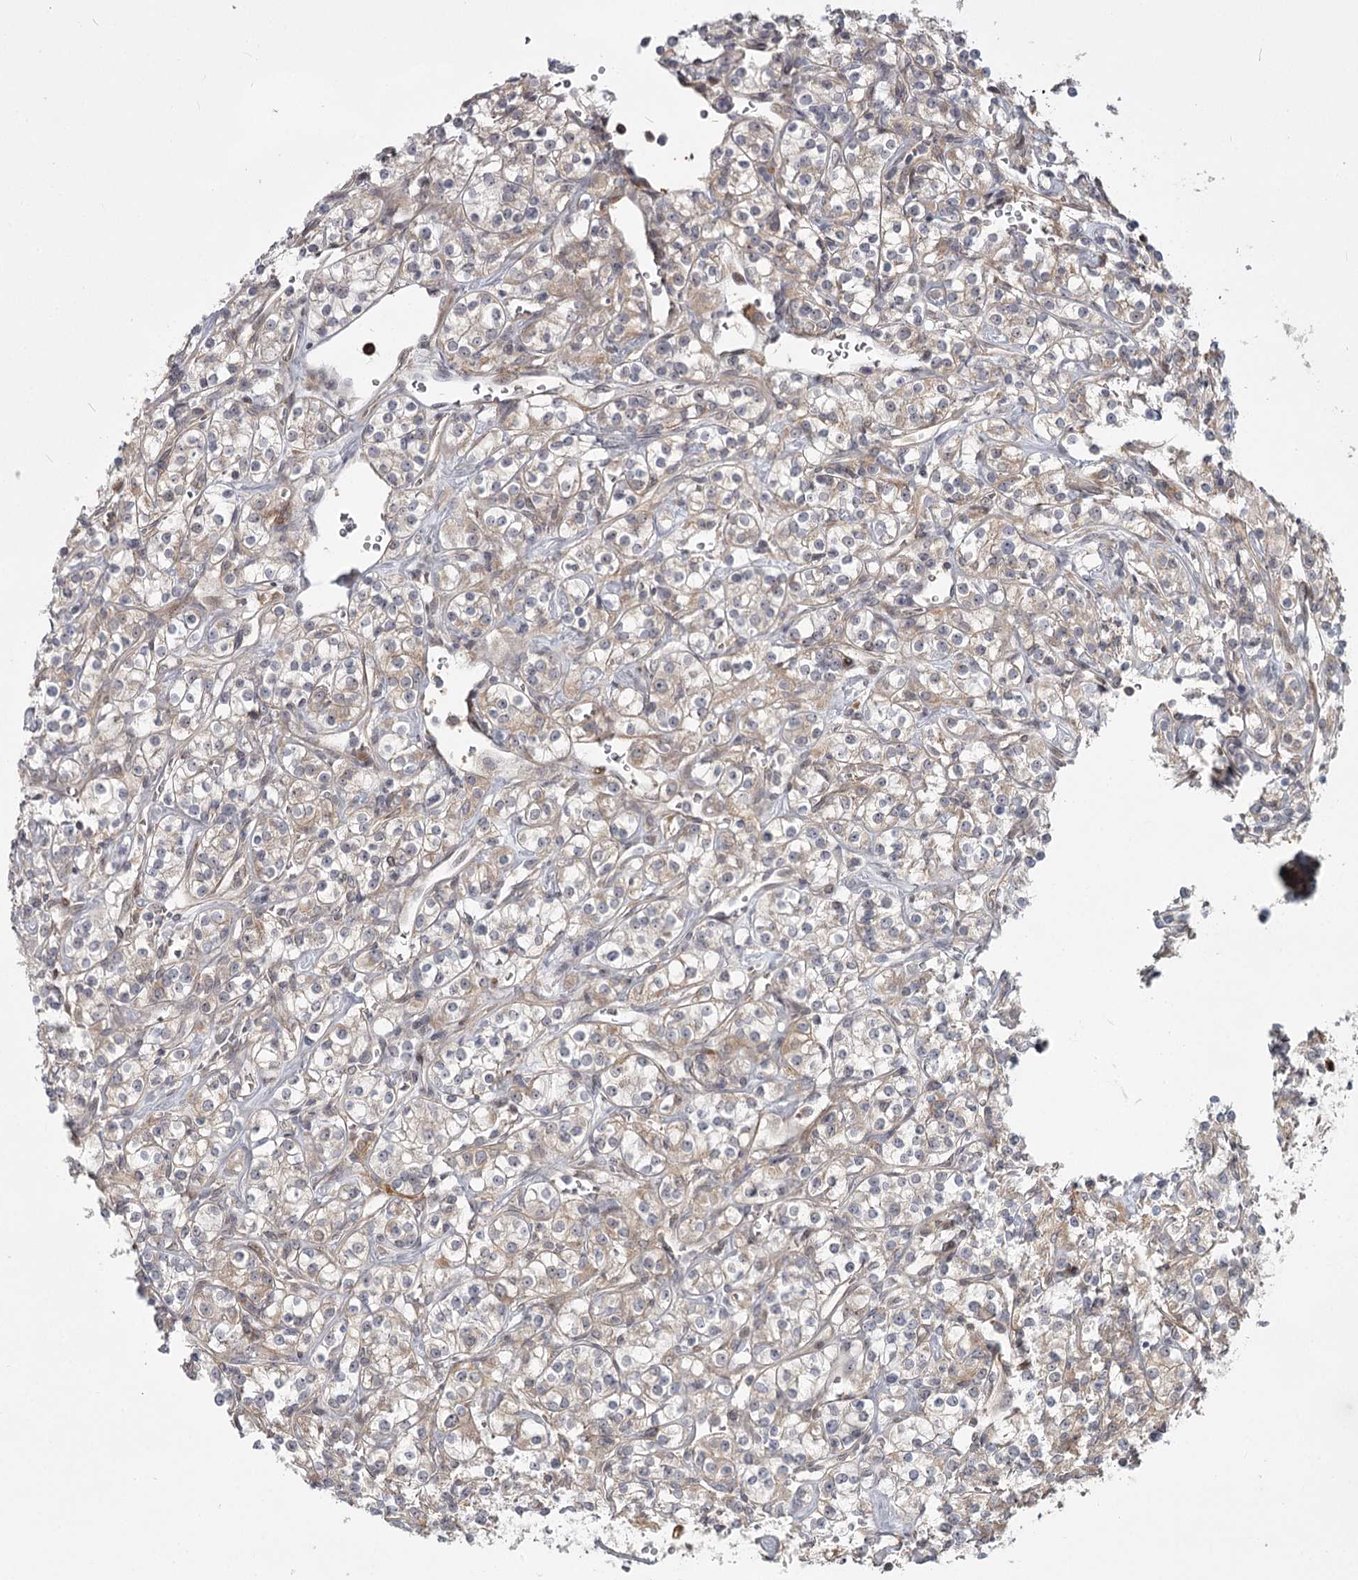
{"staining": {"intensity": "weak", "quantity": "<25%", "location": "cytoplasmic/membranous"}, "tissue": "renal cancer", "cell_type": "Tumor cells", "image_type": "cancer", "snomed": [{"axis": "morphology", "description": "Adenocarcinoma, NOS"}, {"axis": "topography", "description": "Kidney"}], "caption": "Immunohistochemical staining of human renal cancer displays no significant positivity in tumor cells.", "gene": "CCNG2", "patient": {"sex": "male", "age": 77}}